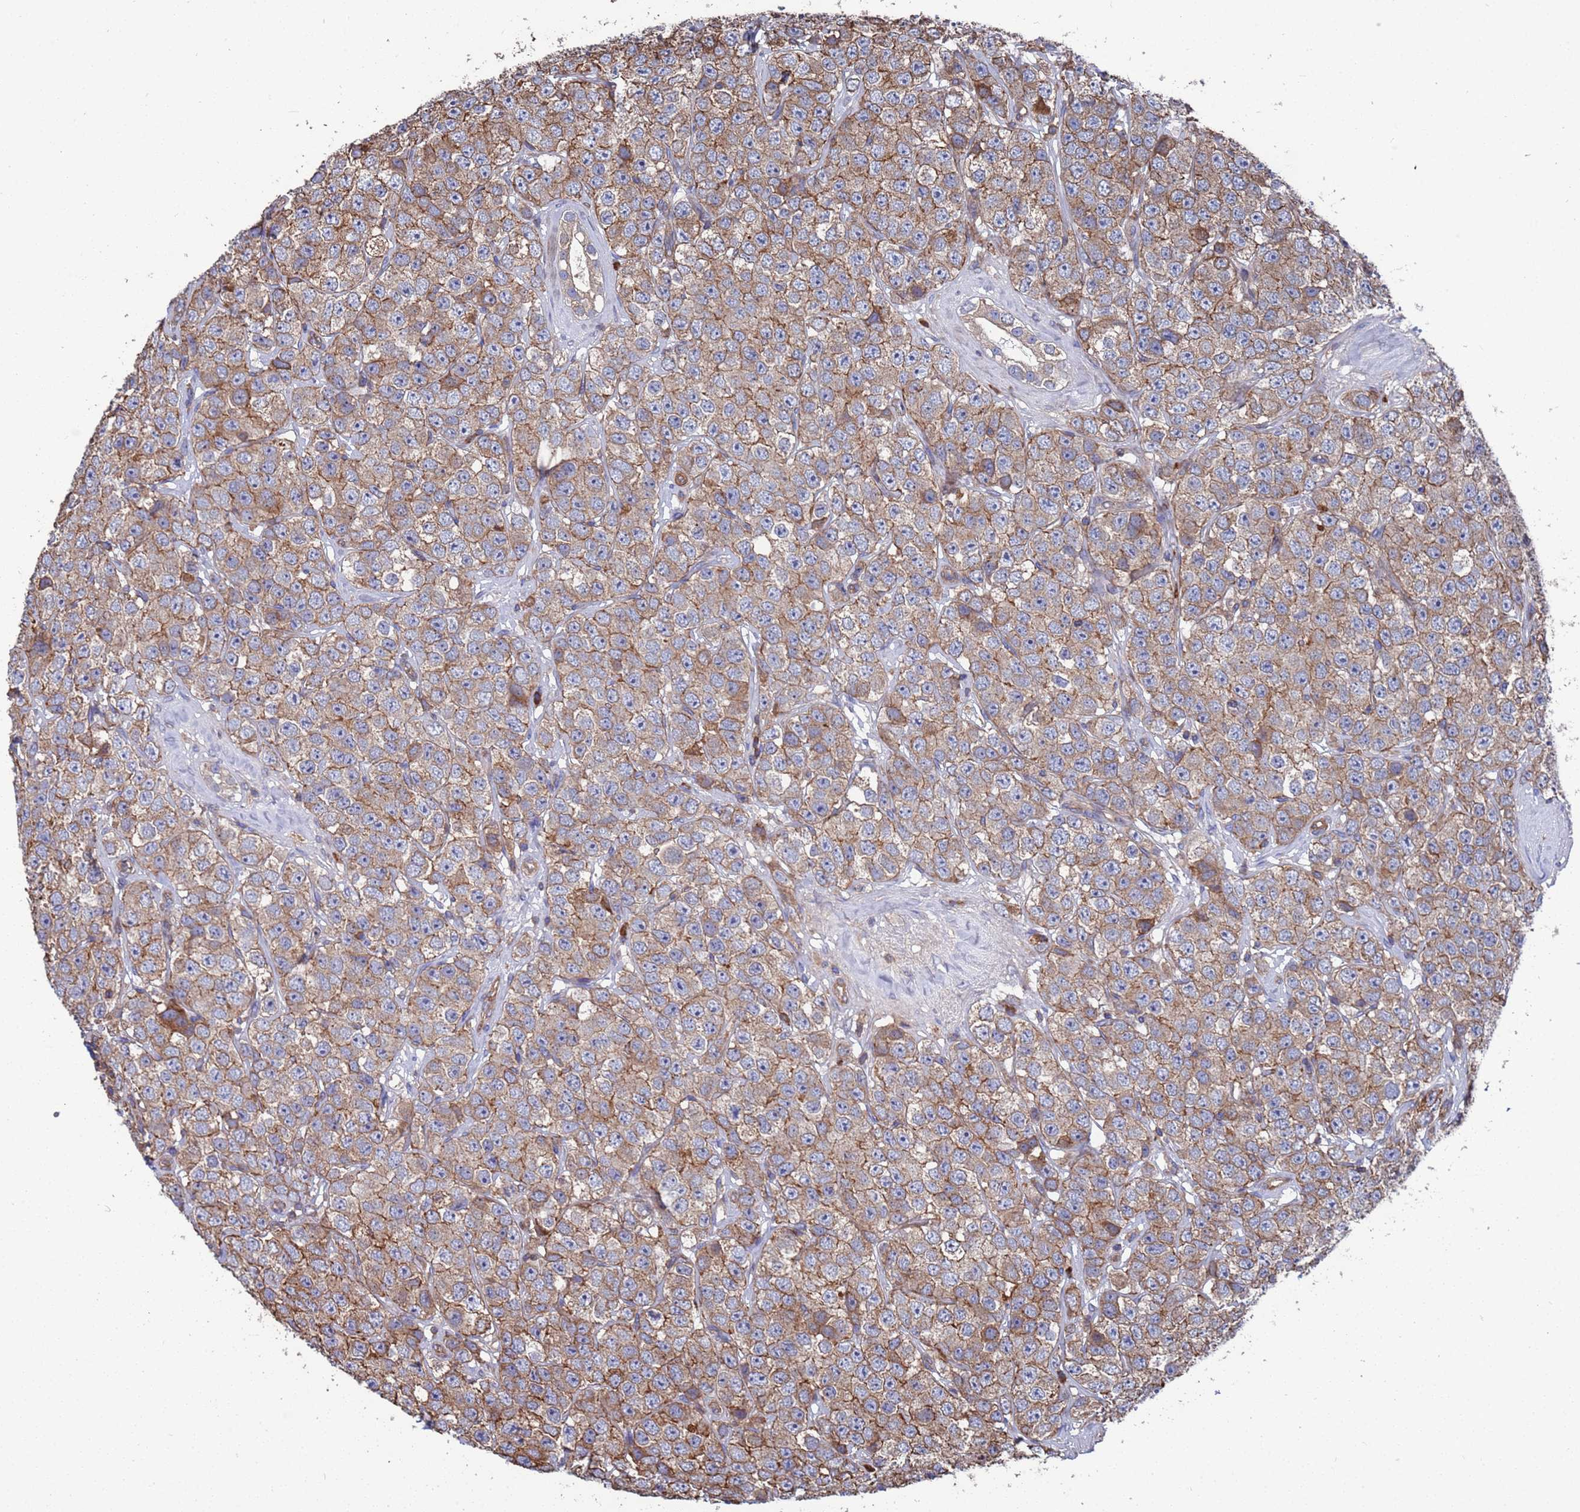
{"staining": {"intensity": "moderate", "quantity": ">75%", "location": "cytoplasmic/membranous"}, "tissue": "testis cancer", "cell_type": "Tumor cells", "image_type": "cancer", "snomed": [{"axis": "morphology", "description": "Seminoma, NOS"}, {"axis": "topography", "description": "Testis"}], "caption": "There is medium levels of moderate cytoplasmic/membranous expression in tumor cells of seminoma (testis), as demonstrated by immunohistochemical staining (brown color).", "gene": "PYCR1", "patient": {"sex": "male", "age": 28}}